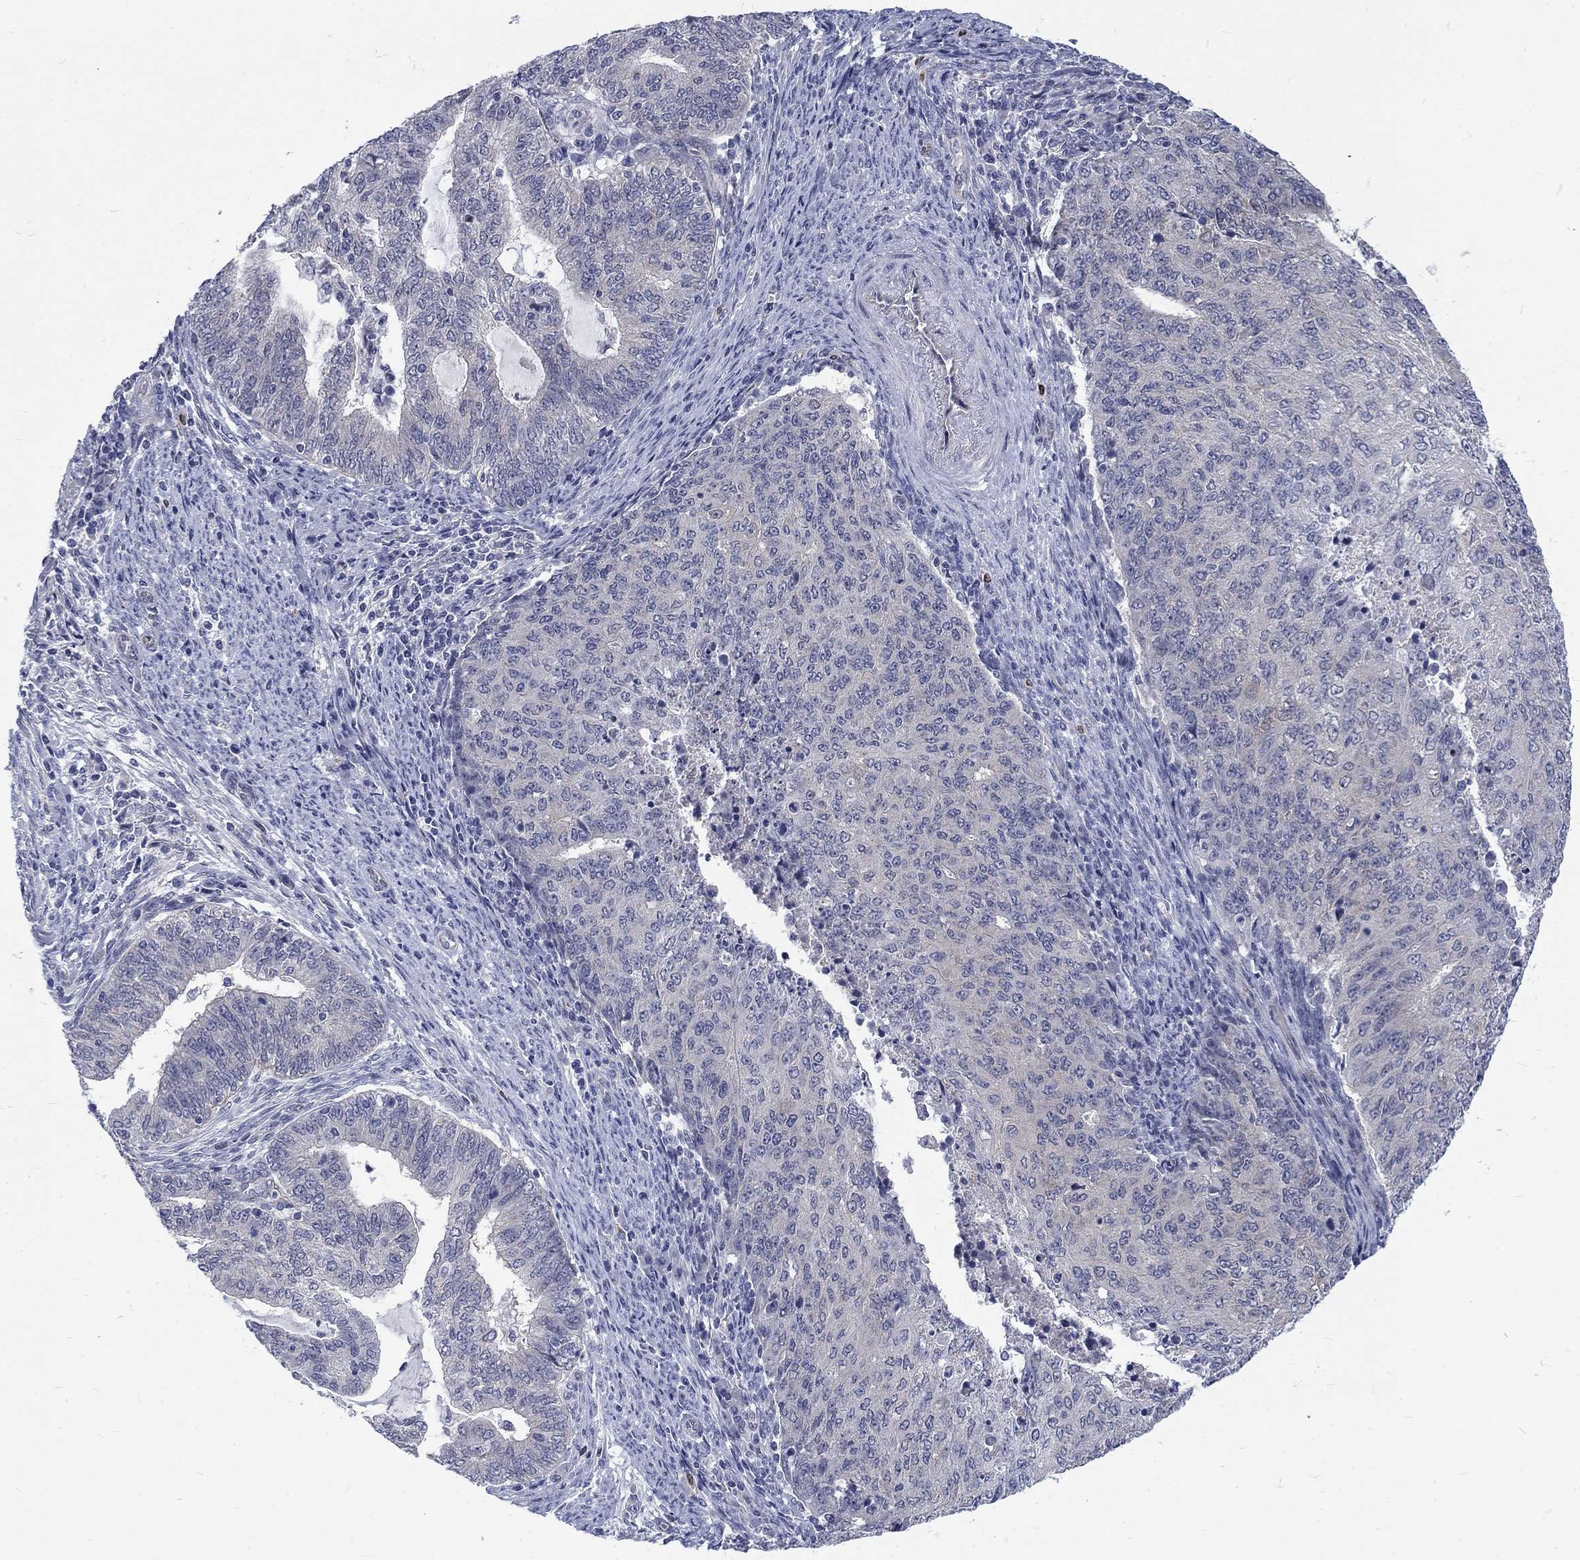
{"staining": {"intensity": "negative", "quantity": "none", "location": "none"}, "tissue": "endometrial cancer", "cell_type": "Tumor cells", "image_type": "cancer", "snomed": [{"axis": "morphology", "description": "Adenocarcinoma, NOS"}, {"axis": "topography", "description": "Endometrium"}], "caption": "Immunohistochemistry (IHC) photomicrograph of neoplastic tissue: human endometrial adenocarcinoma stained with DAB displays no significant protein positivity in tumor cells.", "gene": "PHKA1", "patient": {"sex": "female", "age": 82}}